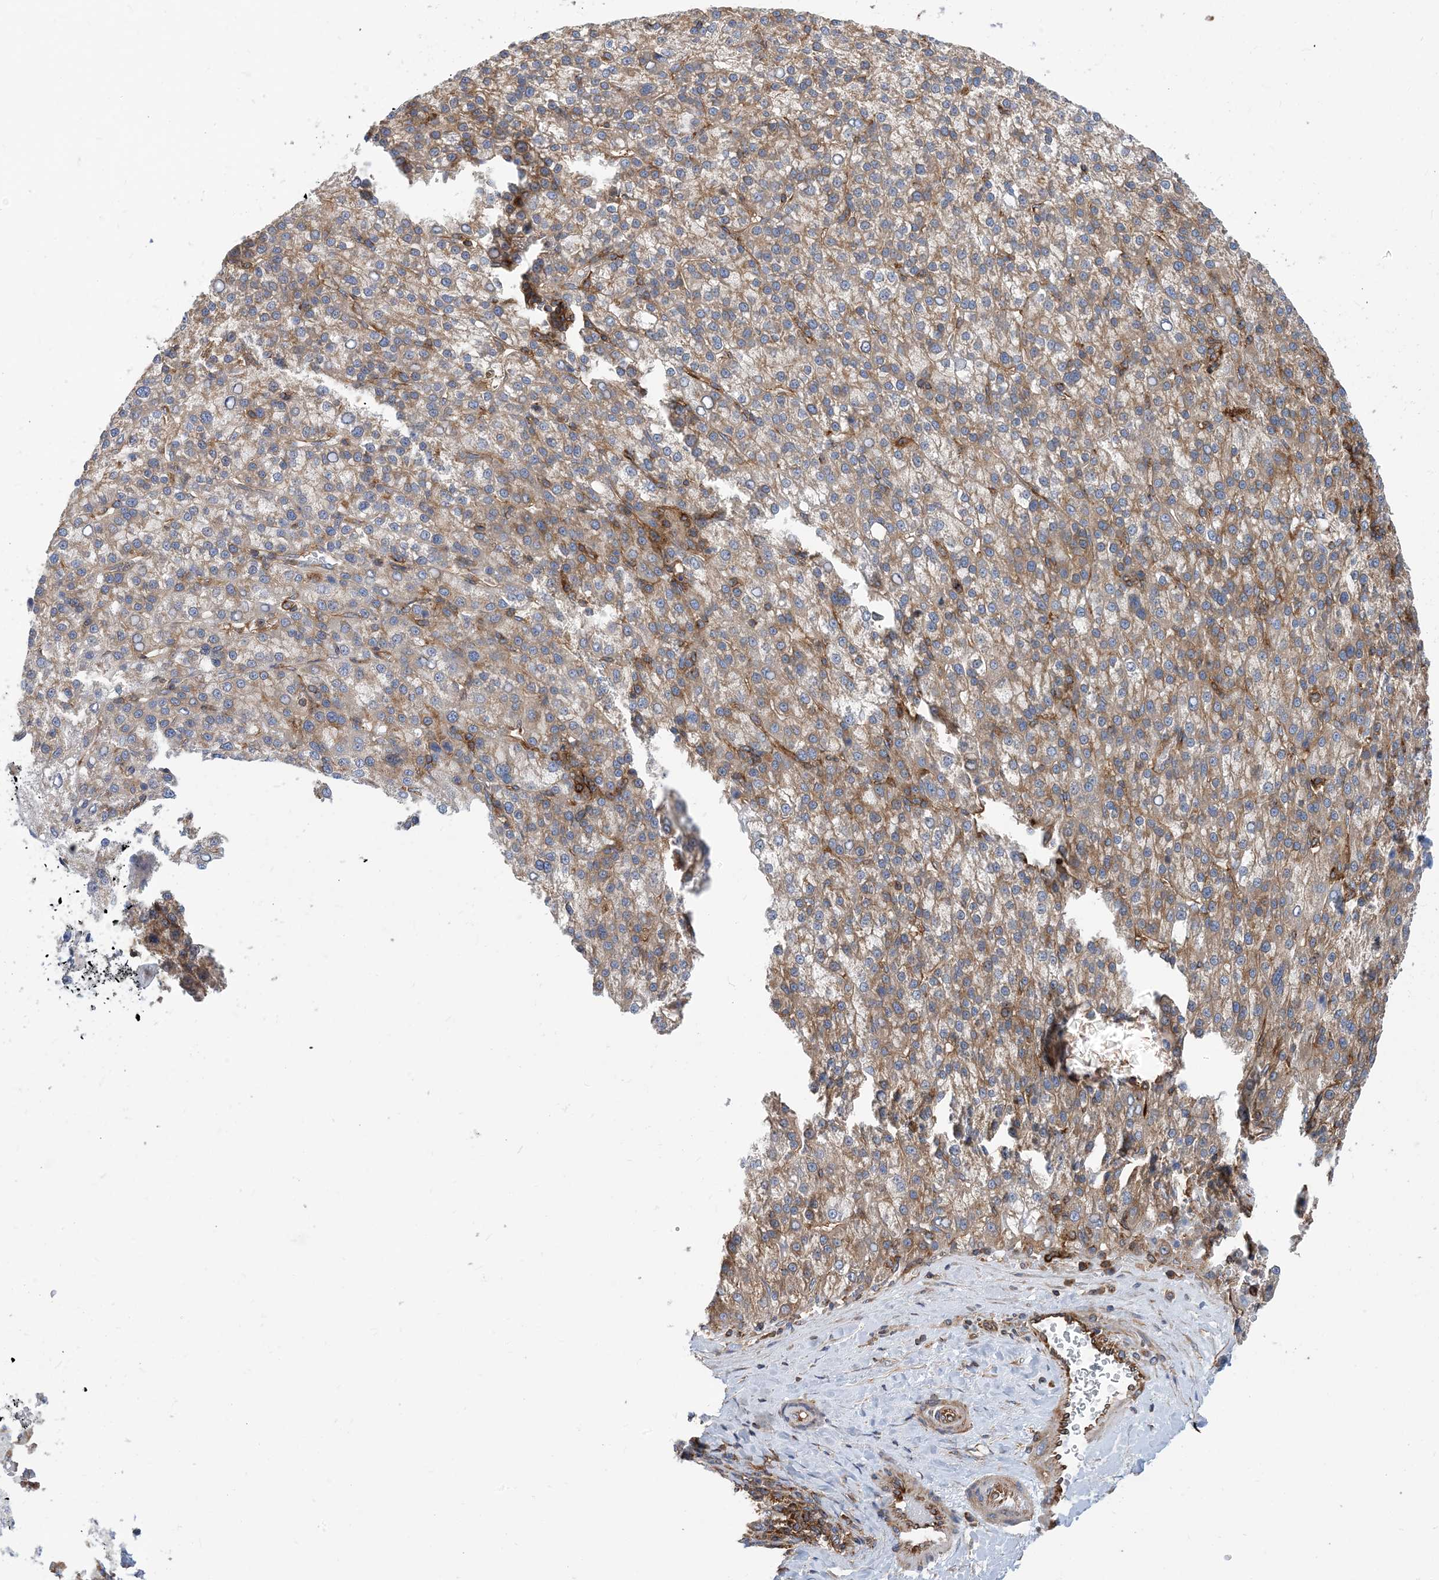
{"staining": {"intensity": "weak", "quantity": ">75%", "location": "cytoplasmic/membranous"}, "tissue": "liver cancer", "cell_type": "Tumor cells", "image_type": "cancer", "snomed": [{"axis": "morphology", "description": "Carcinoma, Hepatocellular, NOS"}, {"axis": "topography", "description": "Liver"}], "caption": "This image reveals immunohistochemistry (IHC) staining of liver hepatocellular carcinoma, with low weak cytoplasmic/membranous positivity in about >75% of tumor cells.", "gene": "DYNC1LI1", "patient": {"sex": "female", "age": 58}}